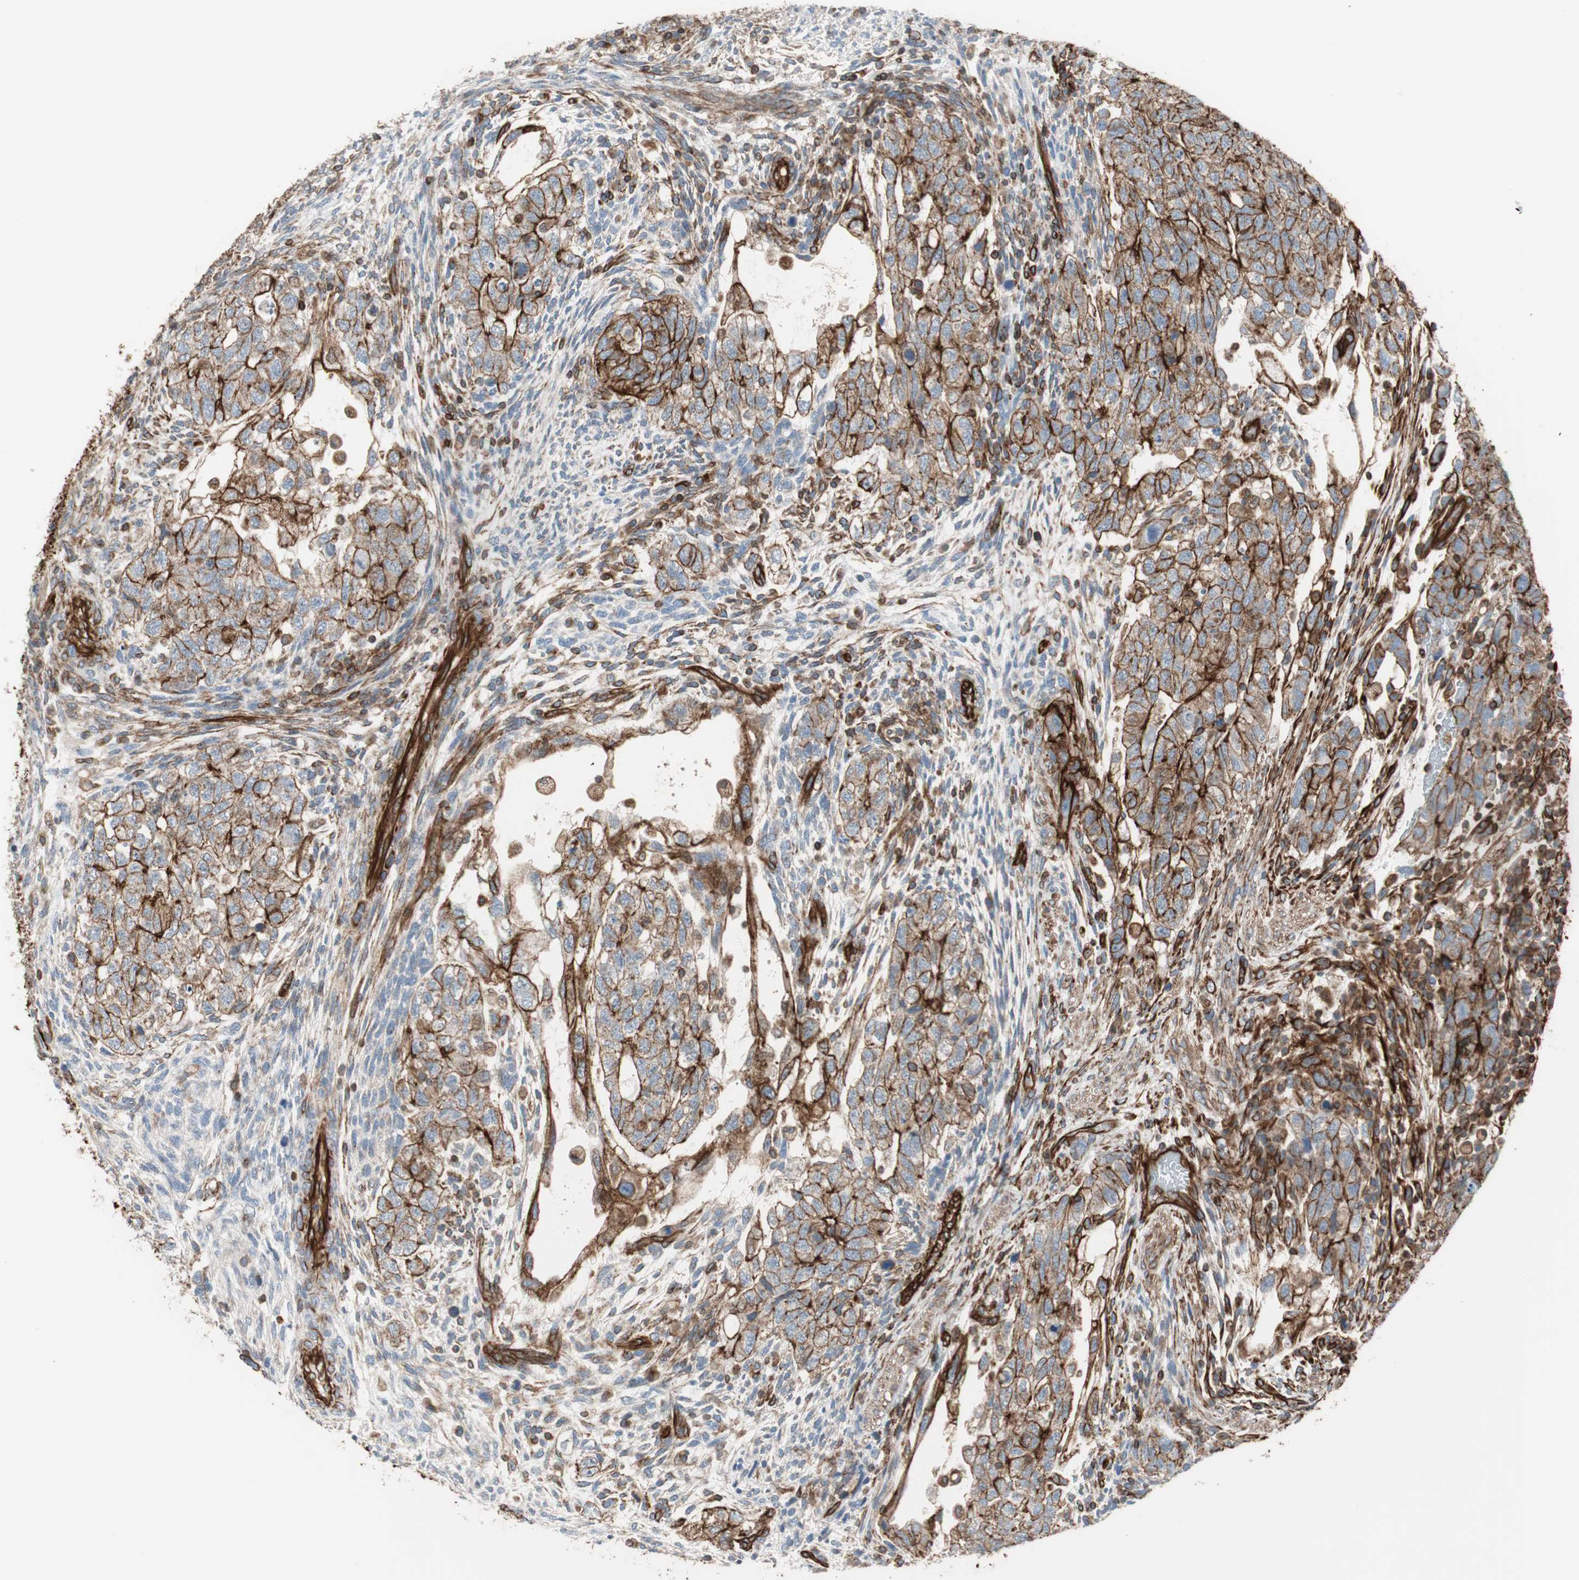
{"staining": {"intensity": "strong", "quantity": ">75%", "location": "cytoplasmic/membranous"}, "tissue": "testis cancer", "cell_type": "Tumor cells", "image_type": "cancer", "snomed": [{"axis": "morphology", "description": "Normal tissue, NOS"}, {"axis": "morphology", "description": "Carcinoma, Embryonal, NOS"}, {"axis": "topography", "description": "Testis"}], "caption": "A high amount of strong cytoplasmic/membranous staining is present in about >75% of tumor cells in embryonal carcinoma (testis) tissue.", "gene": "TCTA", "patient": {"sex": "male", "age": 36}}